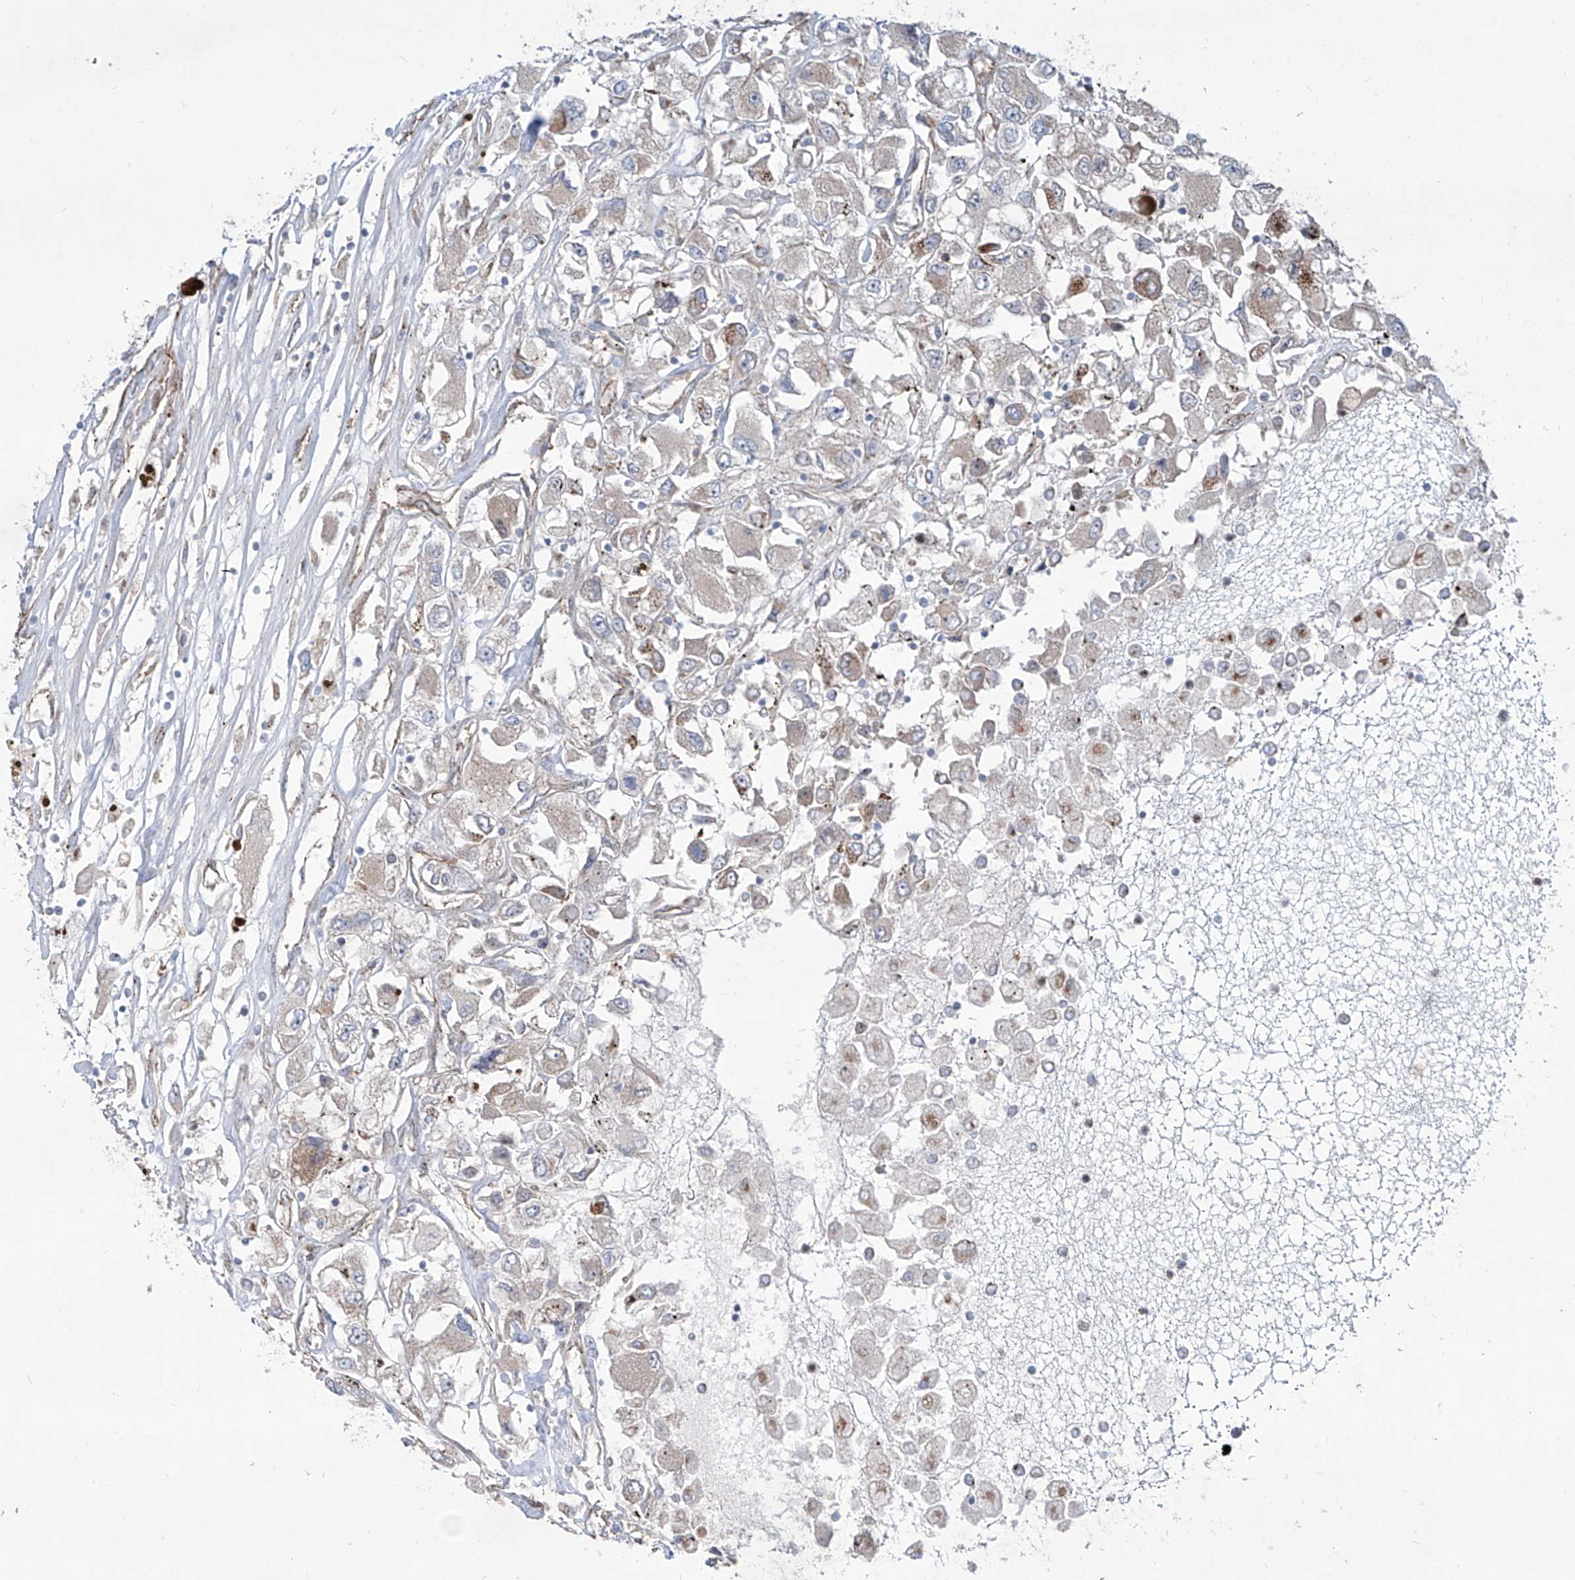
{"staining": {"intensity": "negative", "quantity": "none", "location": "none"}, "tissue": "renal cancer", "cell_type": "Tumor cells", "image_type": "cancer", "snomed": [{"axis": "morphology", "description": "Adenocarcinoma, NOS"}, {"axis": "topography", "description": "Kidney"}], "caption": "Immunohistochemical staining of human renal cancer reveals no significant expression in tumor cells.", "gene": "CDH5", "patient": {"sex": "female", "age": 52}}